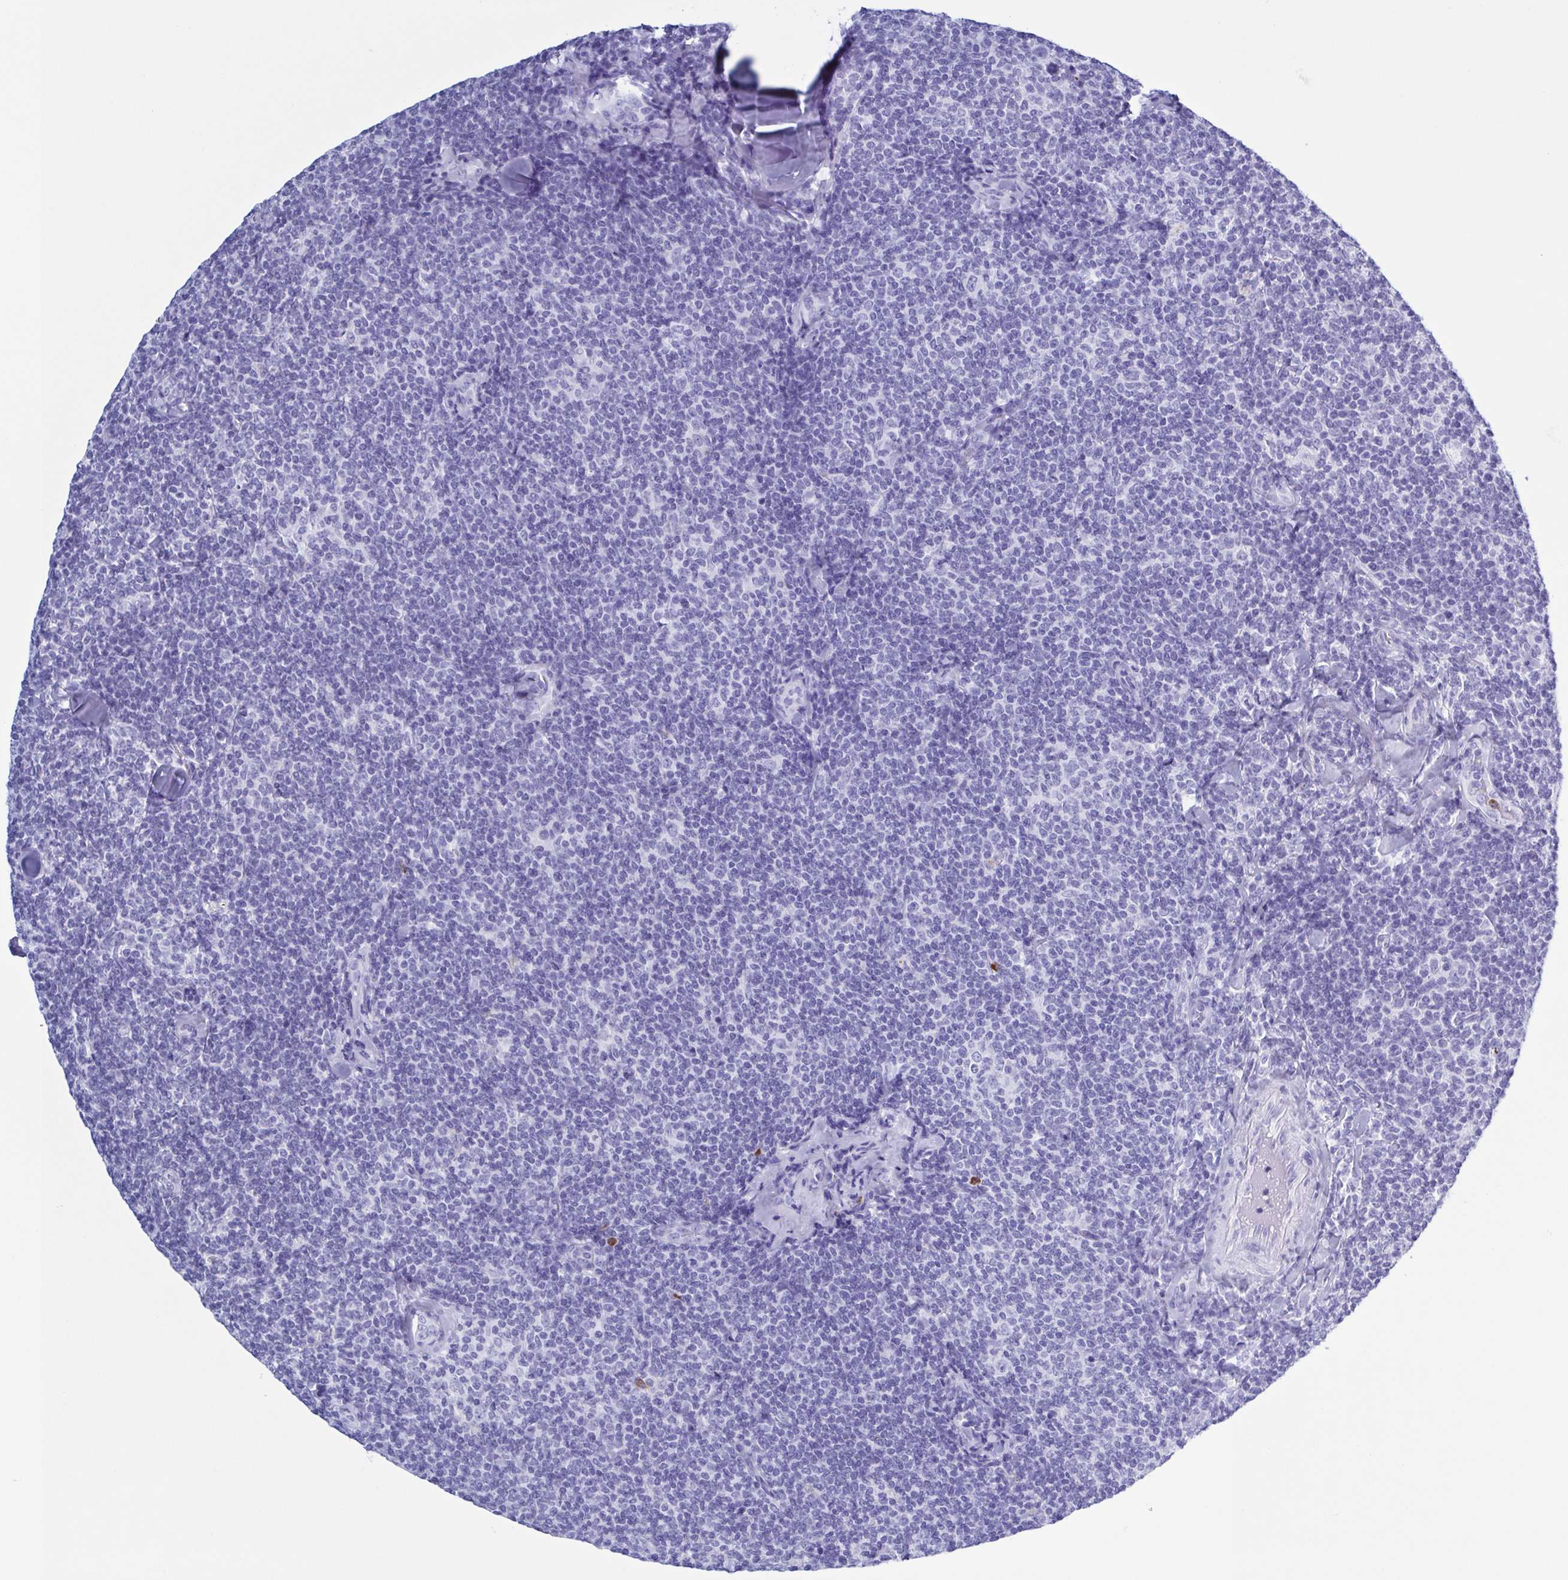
{"staining": {"intensity": "negative", "quantity": "none", "location": "none"}, "tissue": "lymphoma", "cell_type": "Tumor cells", "image_type": "cancer", "snomed": [{"axis": "morphology", "description": "Malignant lymphoma, non-Hodgkin's type, Low grade"}, {"axis": "topography", "description": "Lymph node"}], "caption": "A high-resolution micrograph shows immunohistochemistry (IHC) staining of malignant lymphoma, non-Hodgkin's type (low-grade), which reveals no significant positivity in tumor cells.", "gene": "LTF", "patient": {"sex": "female", "age": 56}}